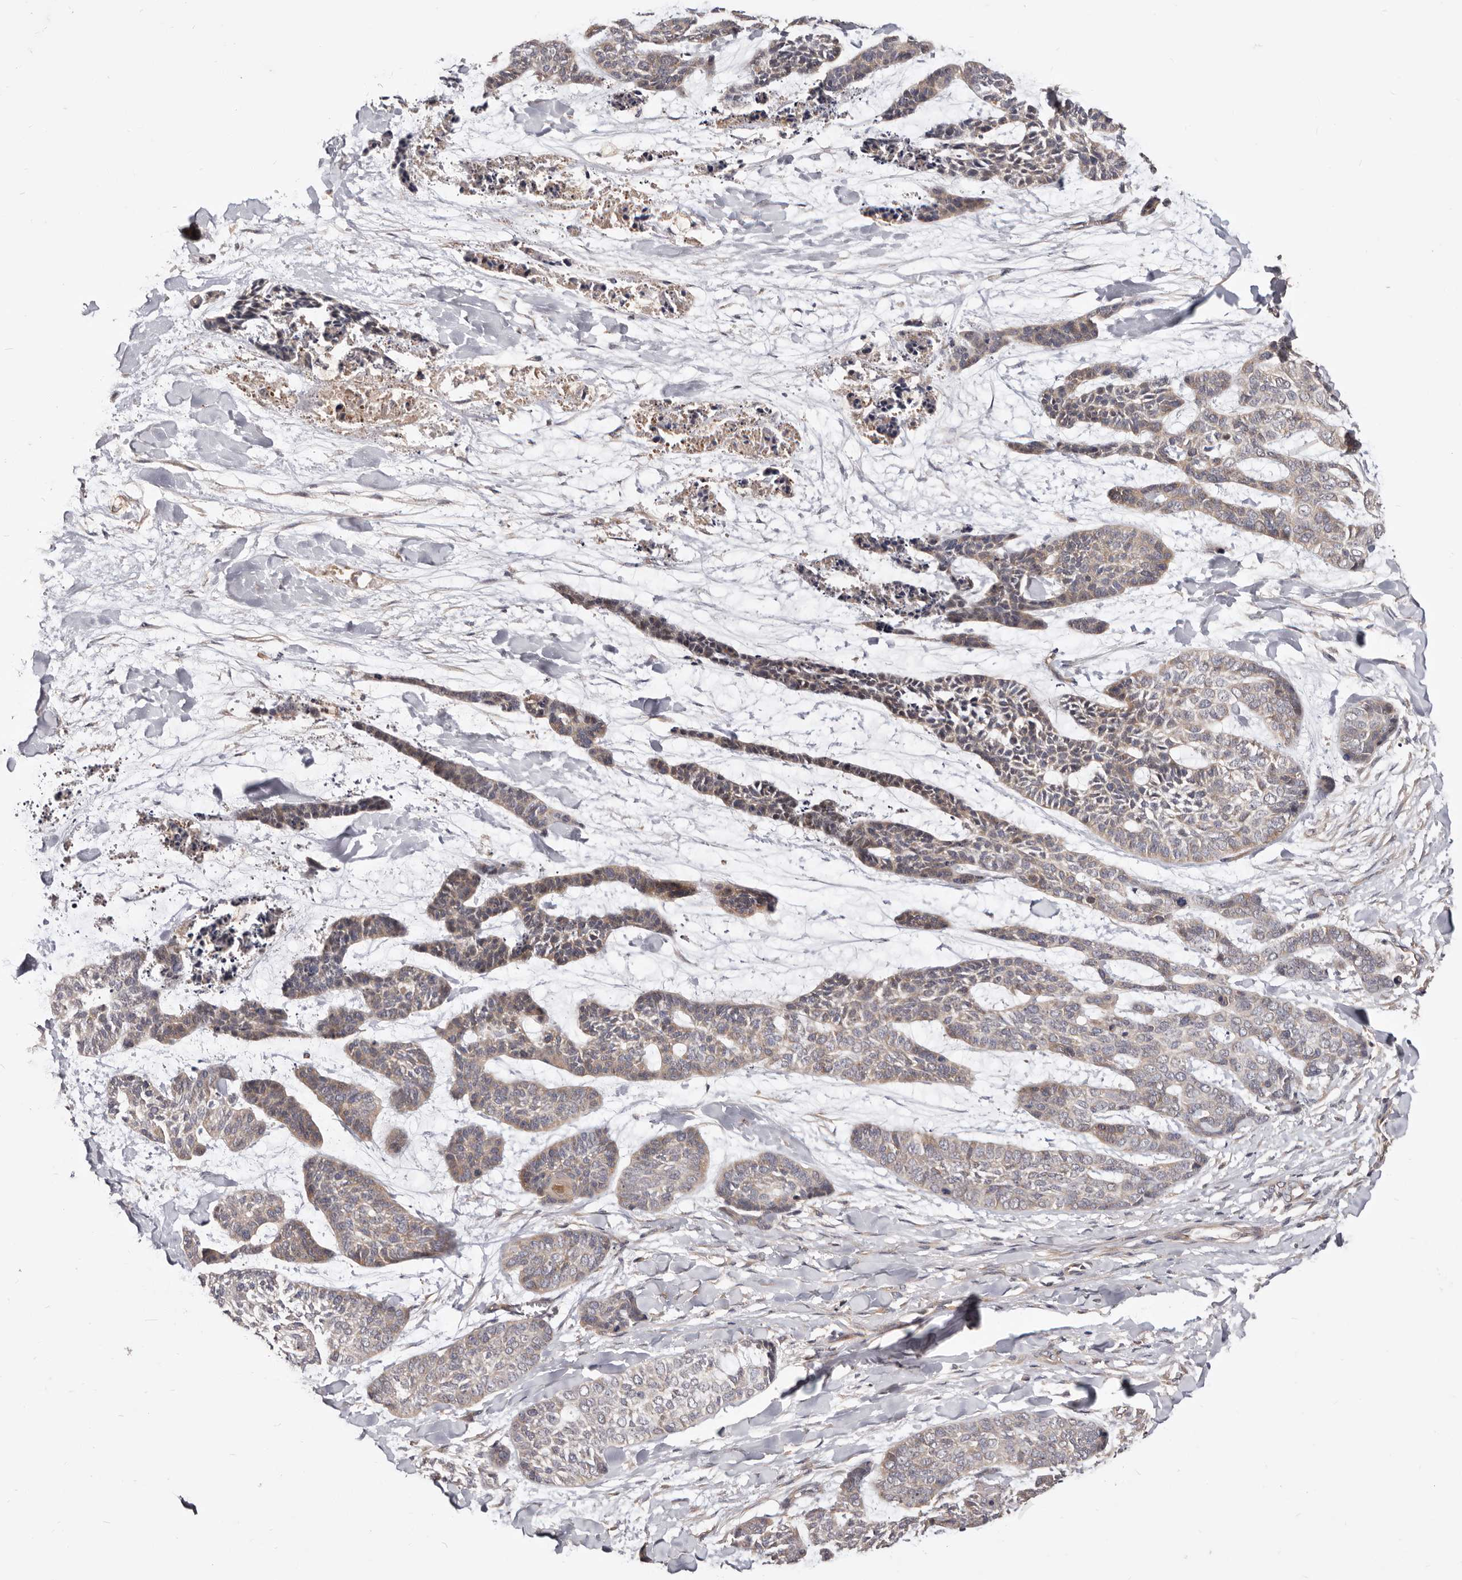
{"staining": {"intensity": "weak", "quantity": "25%-75%", "location": "cytoplasmic/membranous"}, "tissue": "skin cancer", "cell_type": "Tumor cells", "image_type": "cancer", "snomed": [{"axis": "morphology", "description": "Basal cell carcinoma"}, {"axis": "topography", "description": "Skin"}], "caption": "Immunohistochemistry (IHC) histopathology image of neoplastic tissue: skin basal cell carcinoma stained using immunohistochemistry (IHC) reveals low levels of weak protein expression localized specifically in the cytoplasmic/membranous of tumor cells, appearing as a cytoplasmic/membranous brown color.", "gene": "LRRC25", "patient": {"sex": "female", "age": 64}}